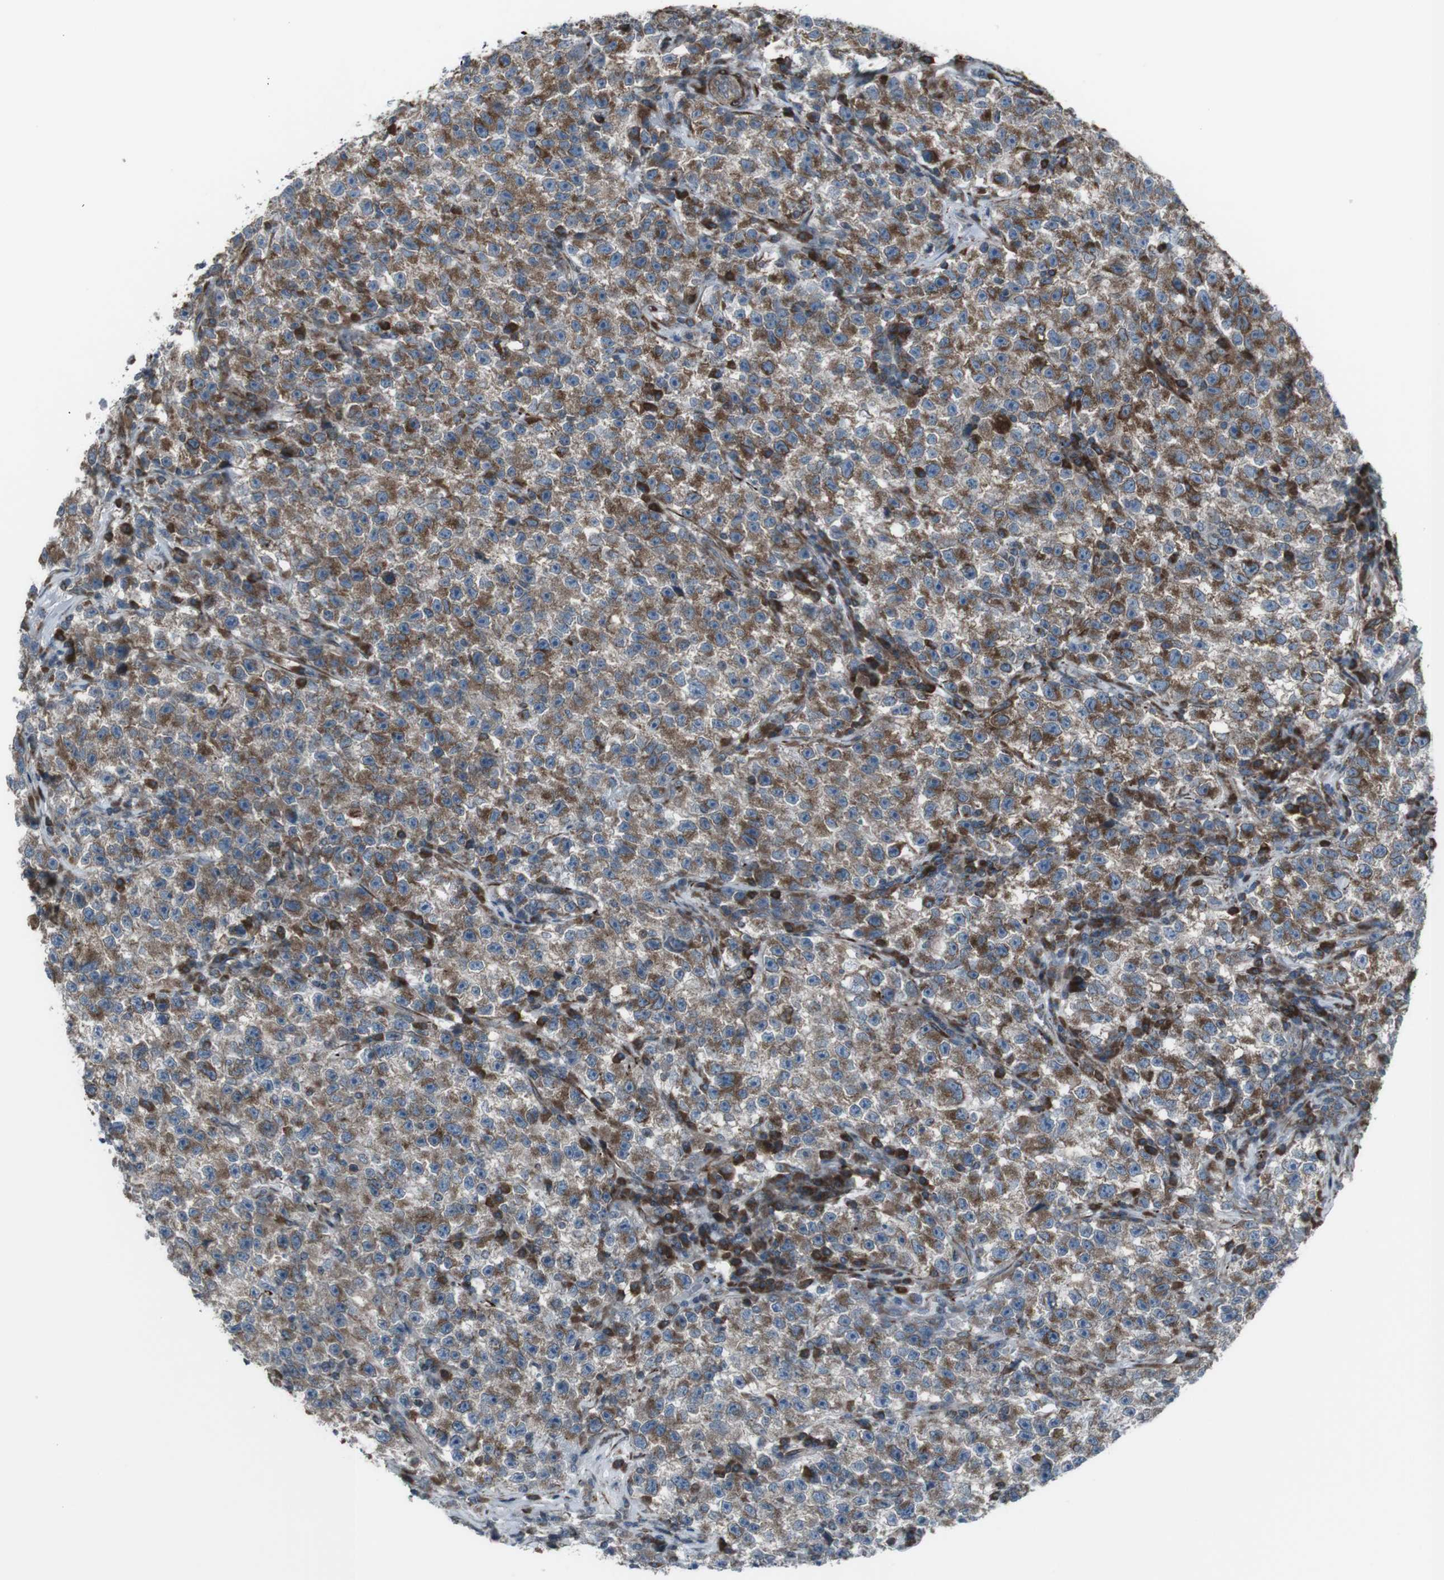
{"staining": {"intensity": "moderate", "quantity": ">75%", "location": "cytoplasmic/membranous"}, "tissue": "testis cancer", "cell_type": "Tumor cells", "image_type": "cancer", "snomed": [{"axis": "morphology", "description": "Seminoma, NOS"}, {"axis": "topography", "description": "Testis"}], "caption": "Protein staining of testis seminoma tissue reveals moderate cytoplasmic/membranous staining in about >75% of tumor cells.", "gene": "LNPK", "patient": {"sex": "male", "age": 22}}